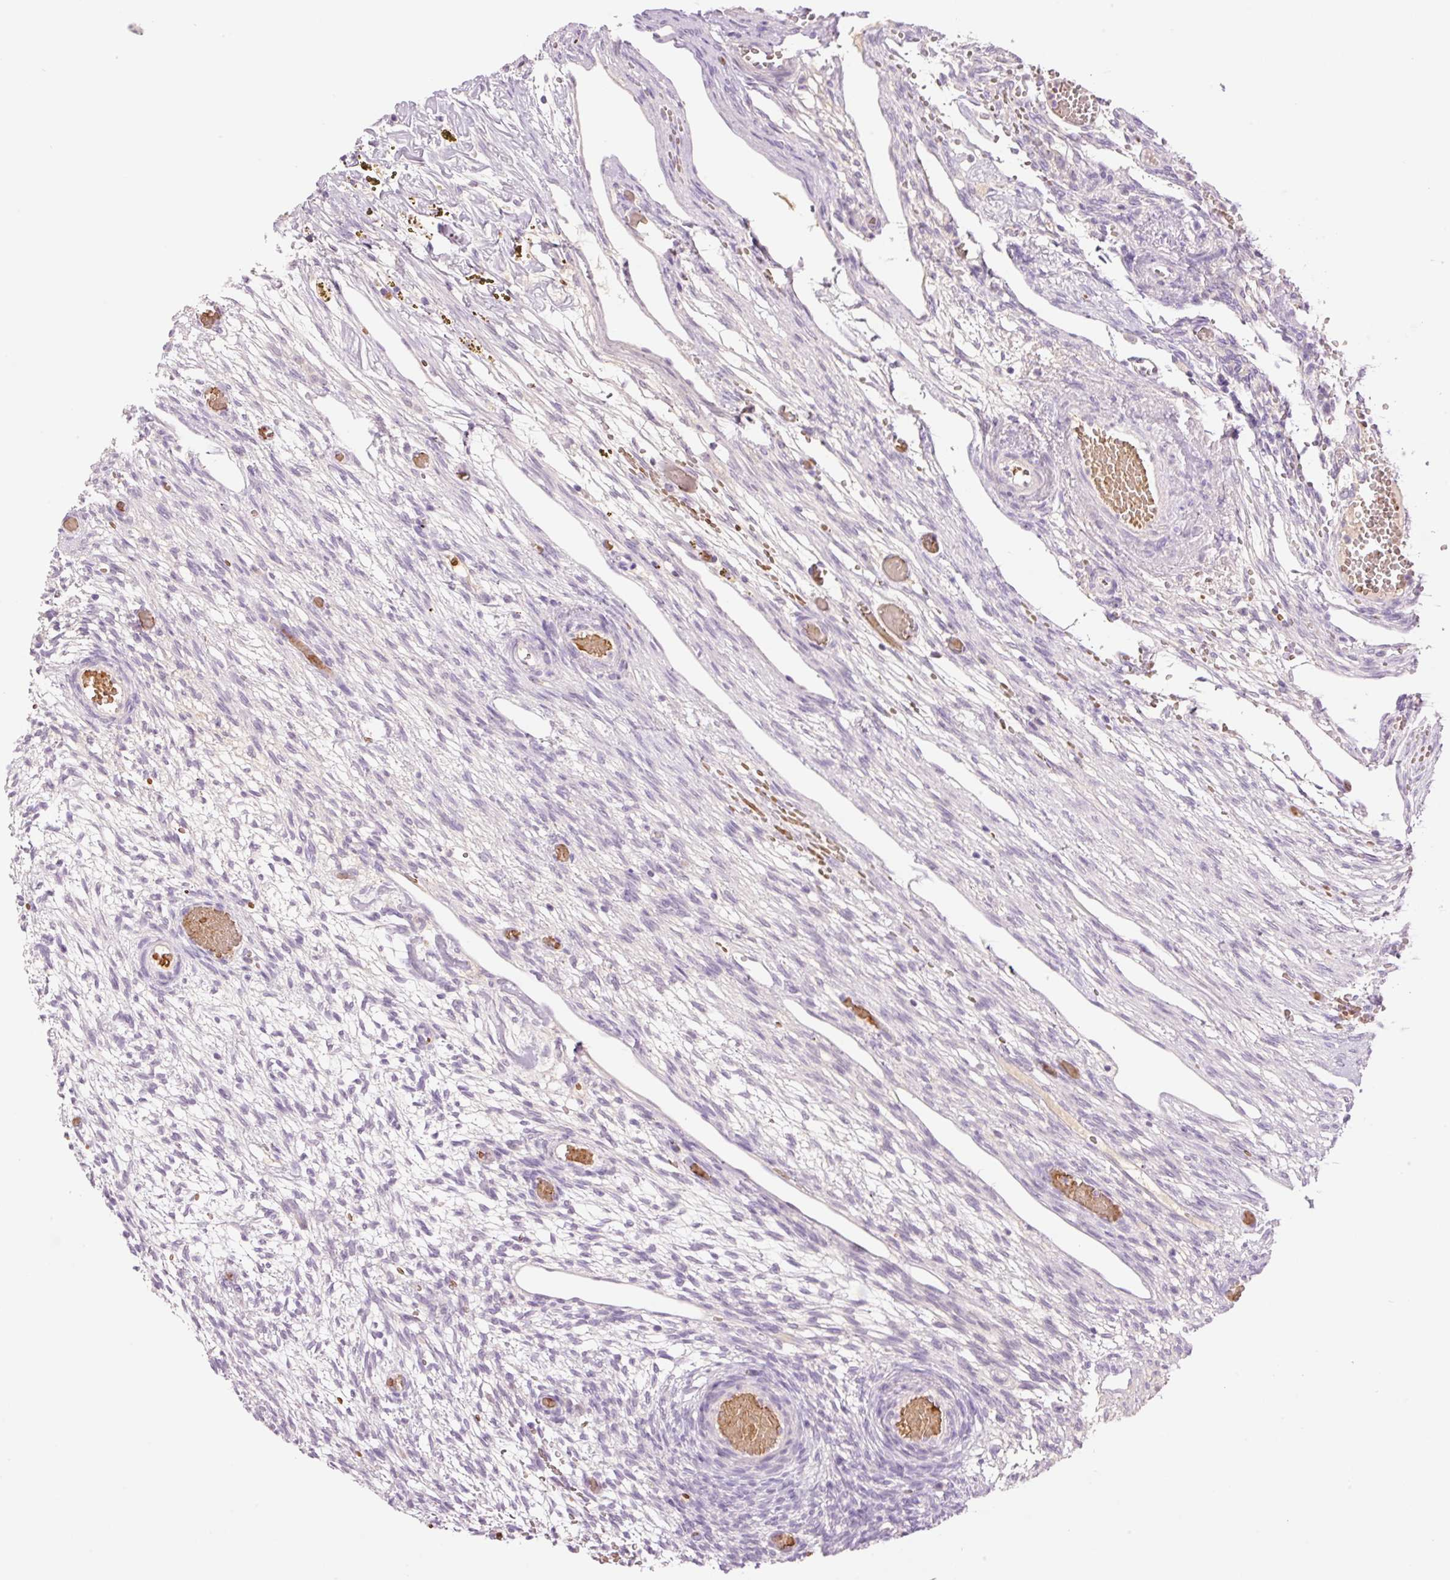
{"staining": {"intensity": "negative", "quantity": "none", "location": "none"}, "tissue": "ovary", "cell_type": "Follicle cells", "image_type": "normal", "snomed": [{"axis": "morphology", "description": "Normal tissue, NOS"}, {"axis": "topography", "description": "Ovary"}], "caption": "Histopathology image shows no protein positivity in follicle cells of benign ovary. (DAB IHC, high magnification).", "gene": "LY6G6D", "patient": {"sex": "female", "age": 67}}